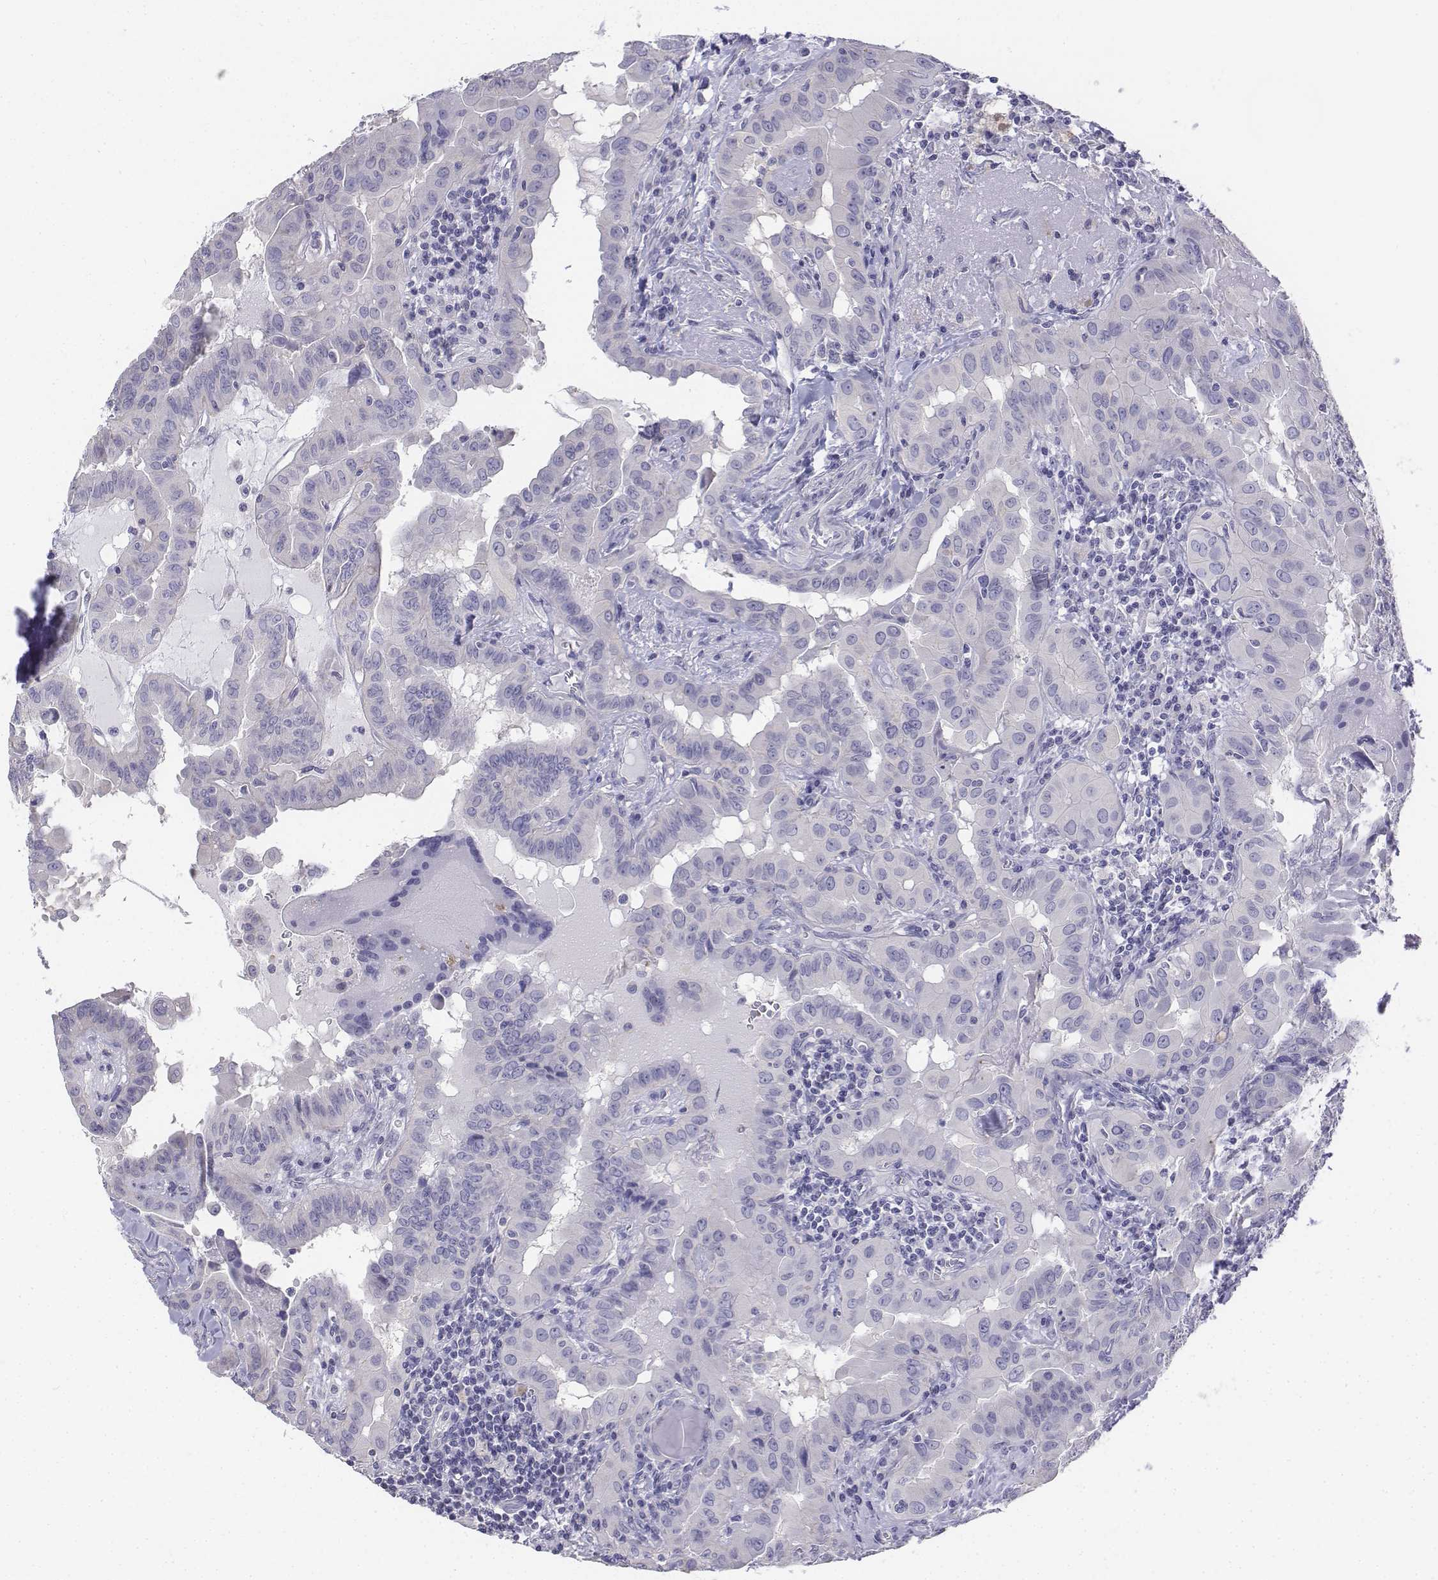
{"staining": {"intensity": "negative", "quantity": "none", "location": "none"}, "tissue": "thyroid cancer", "cell_type": "Tumor cells", "image_type": "cancer", "snomed": [{"axis": "morphology", "description": "Papillary adenocarcinoma, NOS"}, {"axis": "topography", "description": "Thyroid gland"}], "caption": "High power microscopy photomicrograph of an immunohistochemistry (IHC) histopathology image of thyroid cancer (papillary adenocarcinoma), revealing no significant expression in tumor cells.", "gene": "LGSN", "patient": {"sex": "female", "age": 37}}